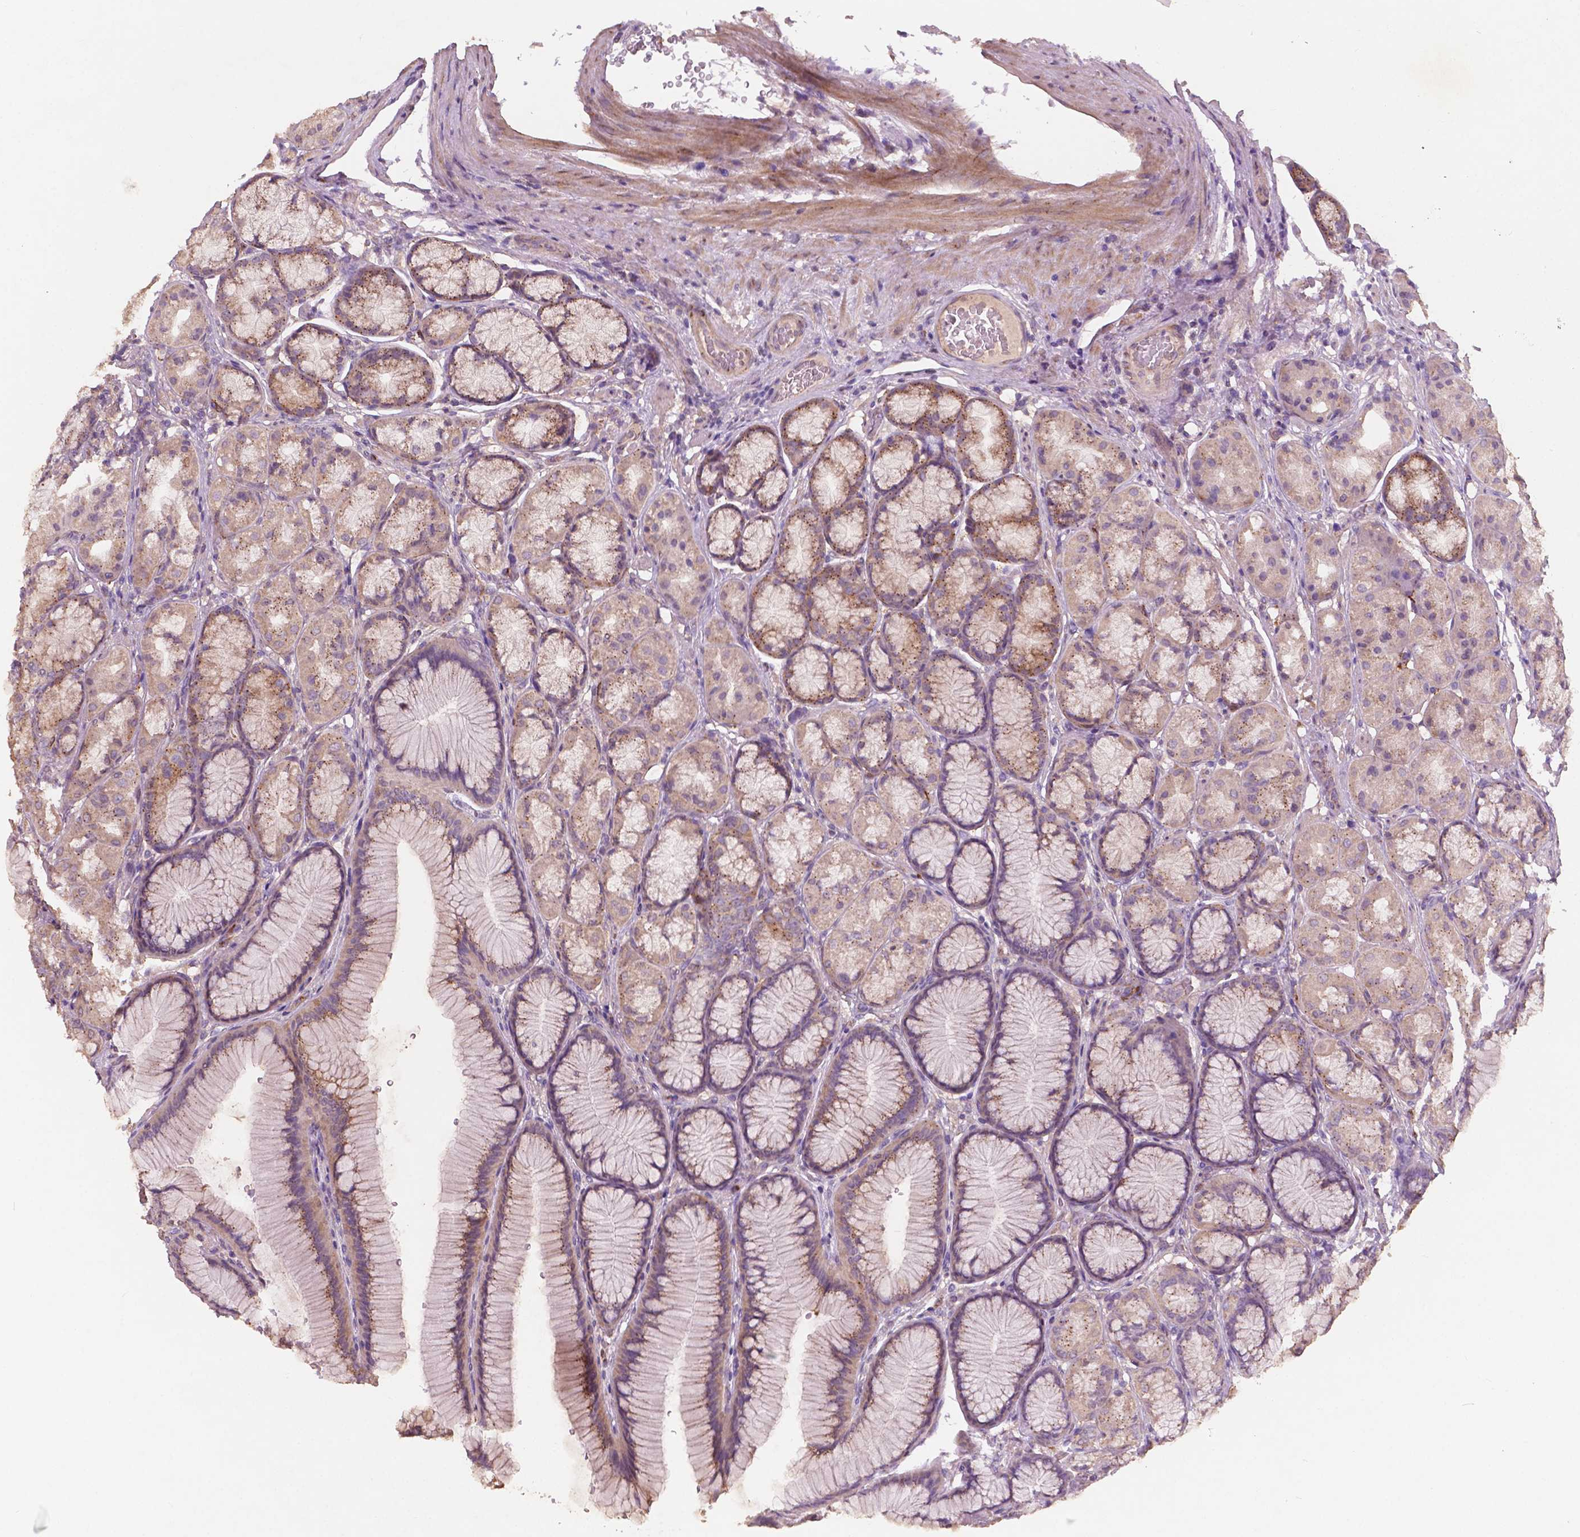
{"staining": {"intensity": "moderate", "quantity": "25%-75%", "location": "cytoplasmic/membranous"}, "tissue": "stomach", "cell_type": "Glandular cells", "image_type": "normal", "snomed": [{"axis": "morphology", "description": "Normal tissue, NOS"}, {"axis": "morphology", "description": "Adenocarcinoma, NOS"}, {"axis": "morphology", "description": "Adenocarcinoma, High grade"}, {"axis": "topography", "description": "Stomach, upper"}, {"axis": "topography", "description": "Stomach"}], "caption": "An image of stomach stained for a protein shows moderate cytoplasmic/membranous brown staining in glandular cells. The staining was performed using DAB (3,3'-diaminobenzidine), with brown indicating positive protein expression. Nuclei are stained blue with hematoxylin.", "gene": "CHPT1", "patient": {"sex": "female", "age": 65}}